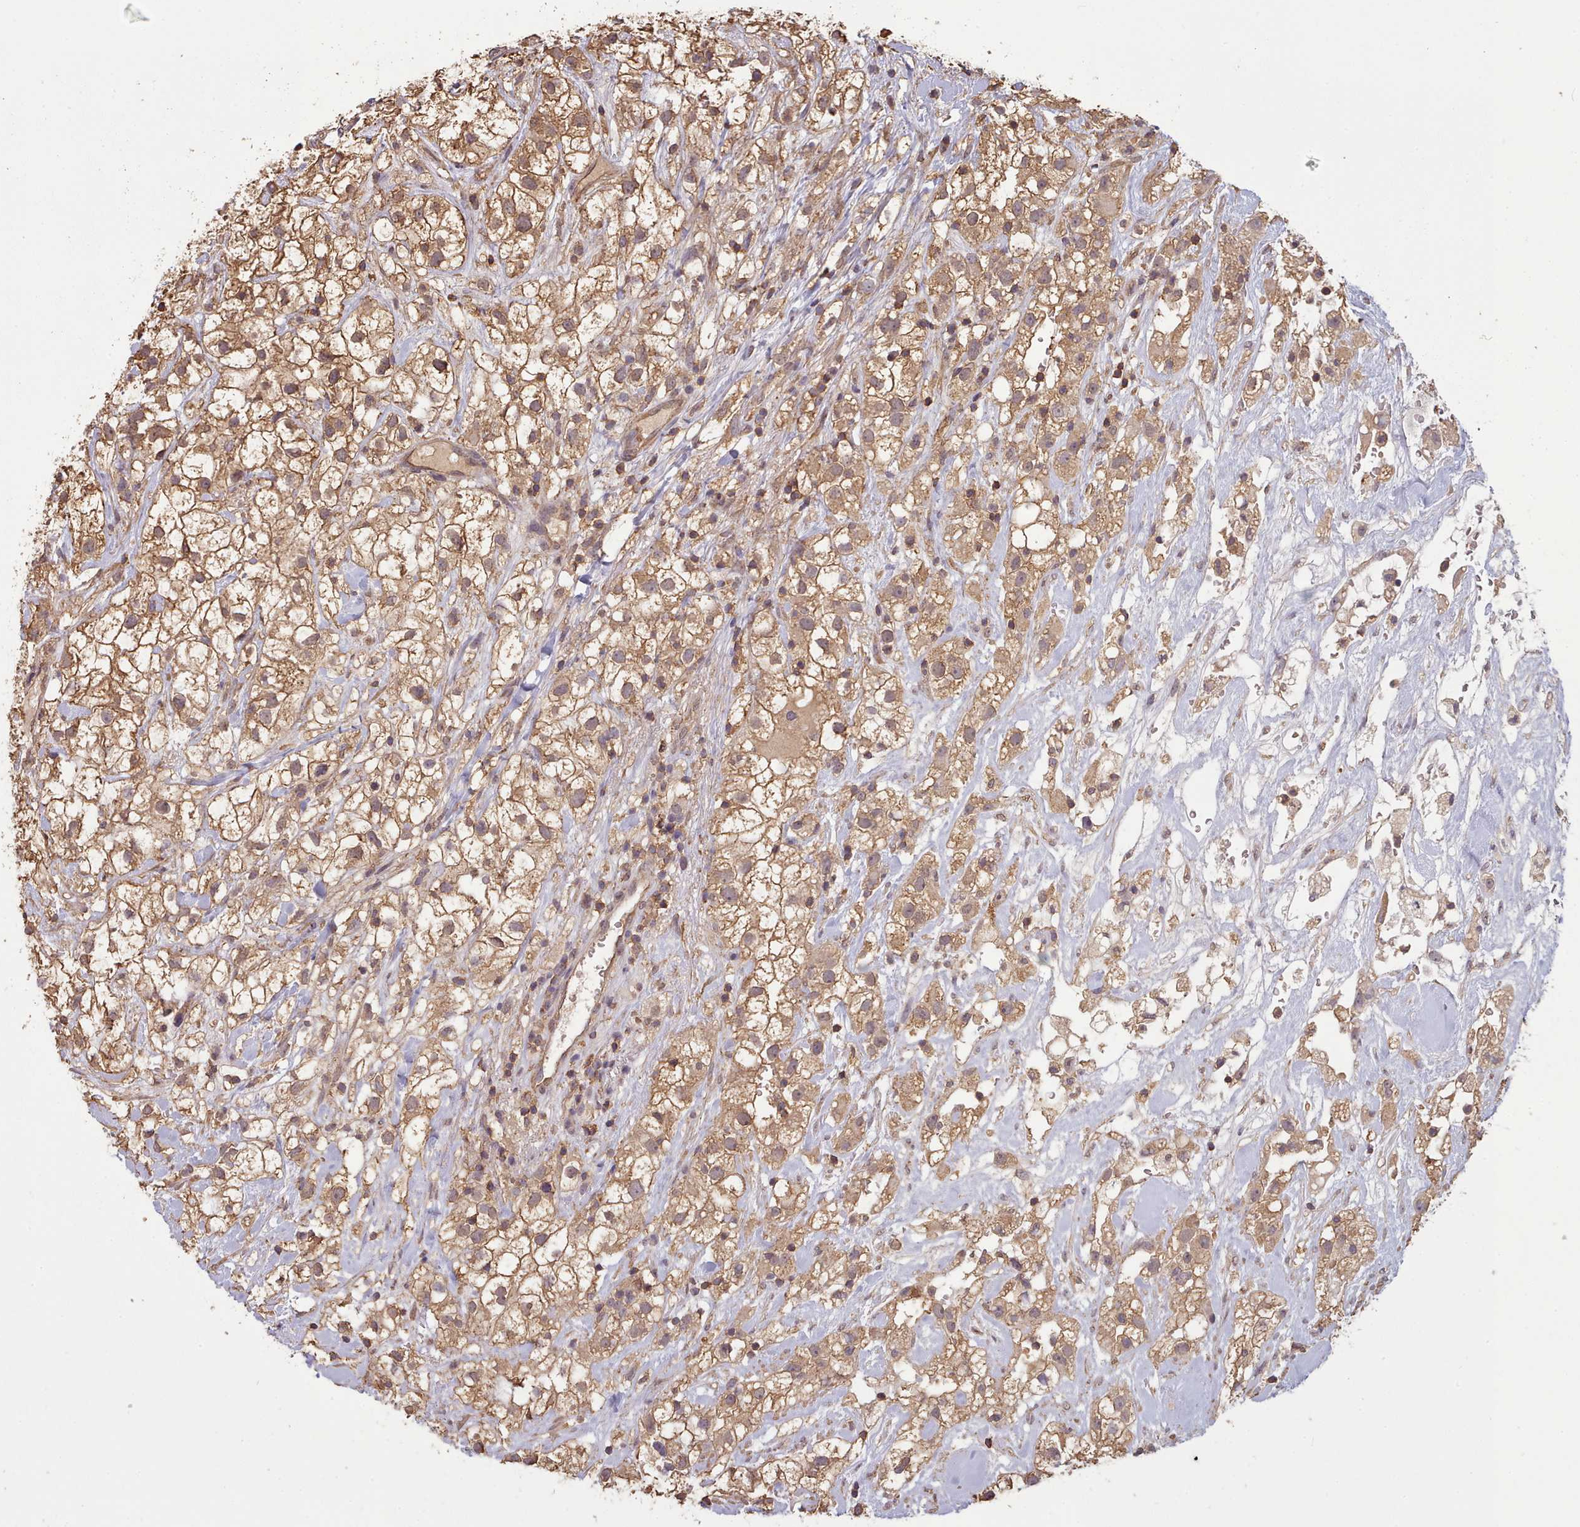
{"staining": {"intensity": "moderate", "quantity": ">75%", "location": "cytoplasmic/membranous"}, "tissue": "renal cancer", "cell_type": "Tumor cells", "image_type": "cancer", "snomed": [{"axis": "morphology", "description": "Adenocarcinoma, NOS"}, {"axis": "topography", "description": "Kidney"}], "caption": "IHC image of renal cancer stained for a protein (brown), which reveals medium levels of moderate cytoplasmic/membranous staining in about >75% of tumor cells.", "gene": "METRN", "patient": {"sex": "male", "age": 59}}